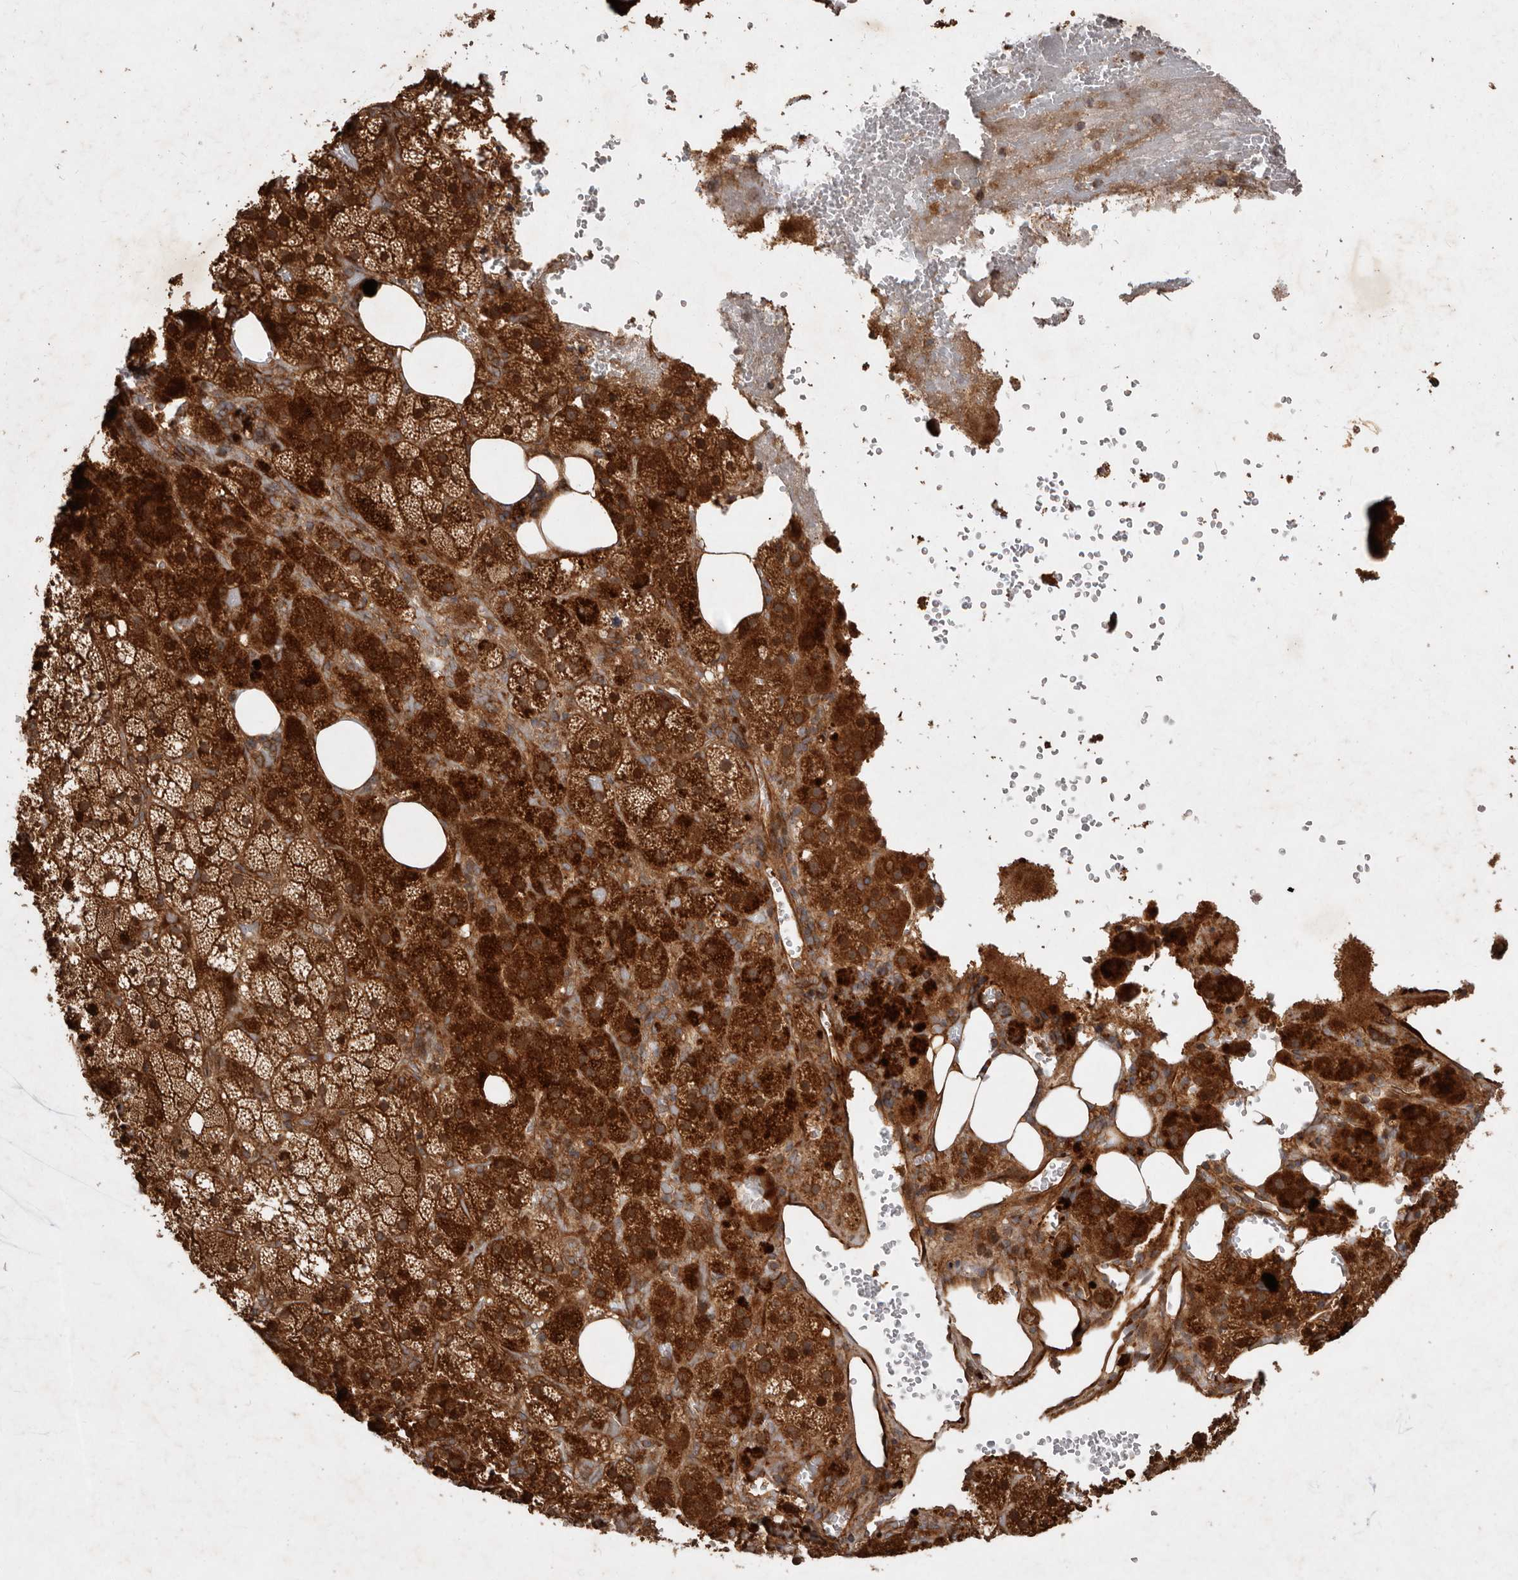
{"staining": {"intensity": "strong", "quantity": ">75%", "location": "cytoplasmic/membranous"}, "tissue": "adrenal gland", "cell_type": "Glandular cells", "image_type": "normal", "snomed": [{"axis": "morphology", "description": "Normal tissue, NOS"}, {"axis": "topography", "description": "Adrenal gland"}], "caption": "Adrenal gland stained for a protein (brown) exhibits strong cytoplasmic/membranous positive staining in about >75% of glandular cells.", "gene": "STK36", "patient": {"sex": "female", "age": 59}}